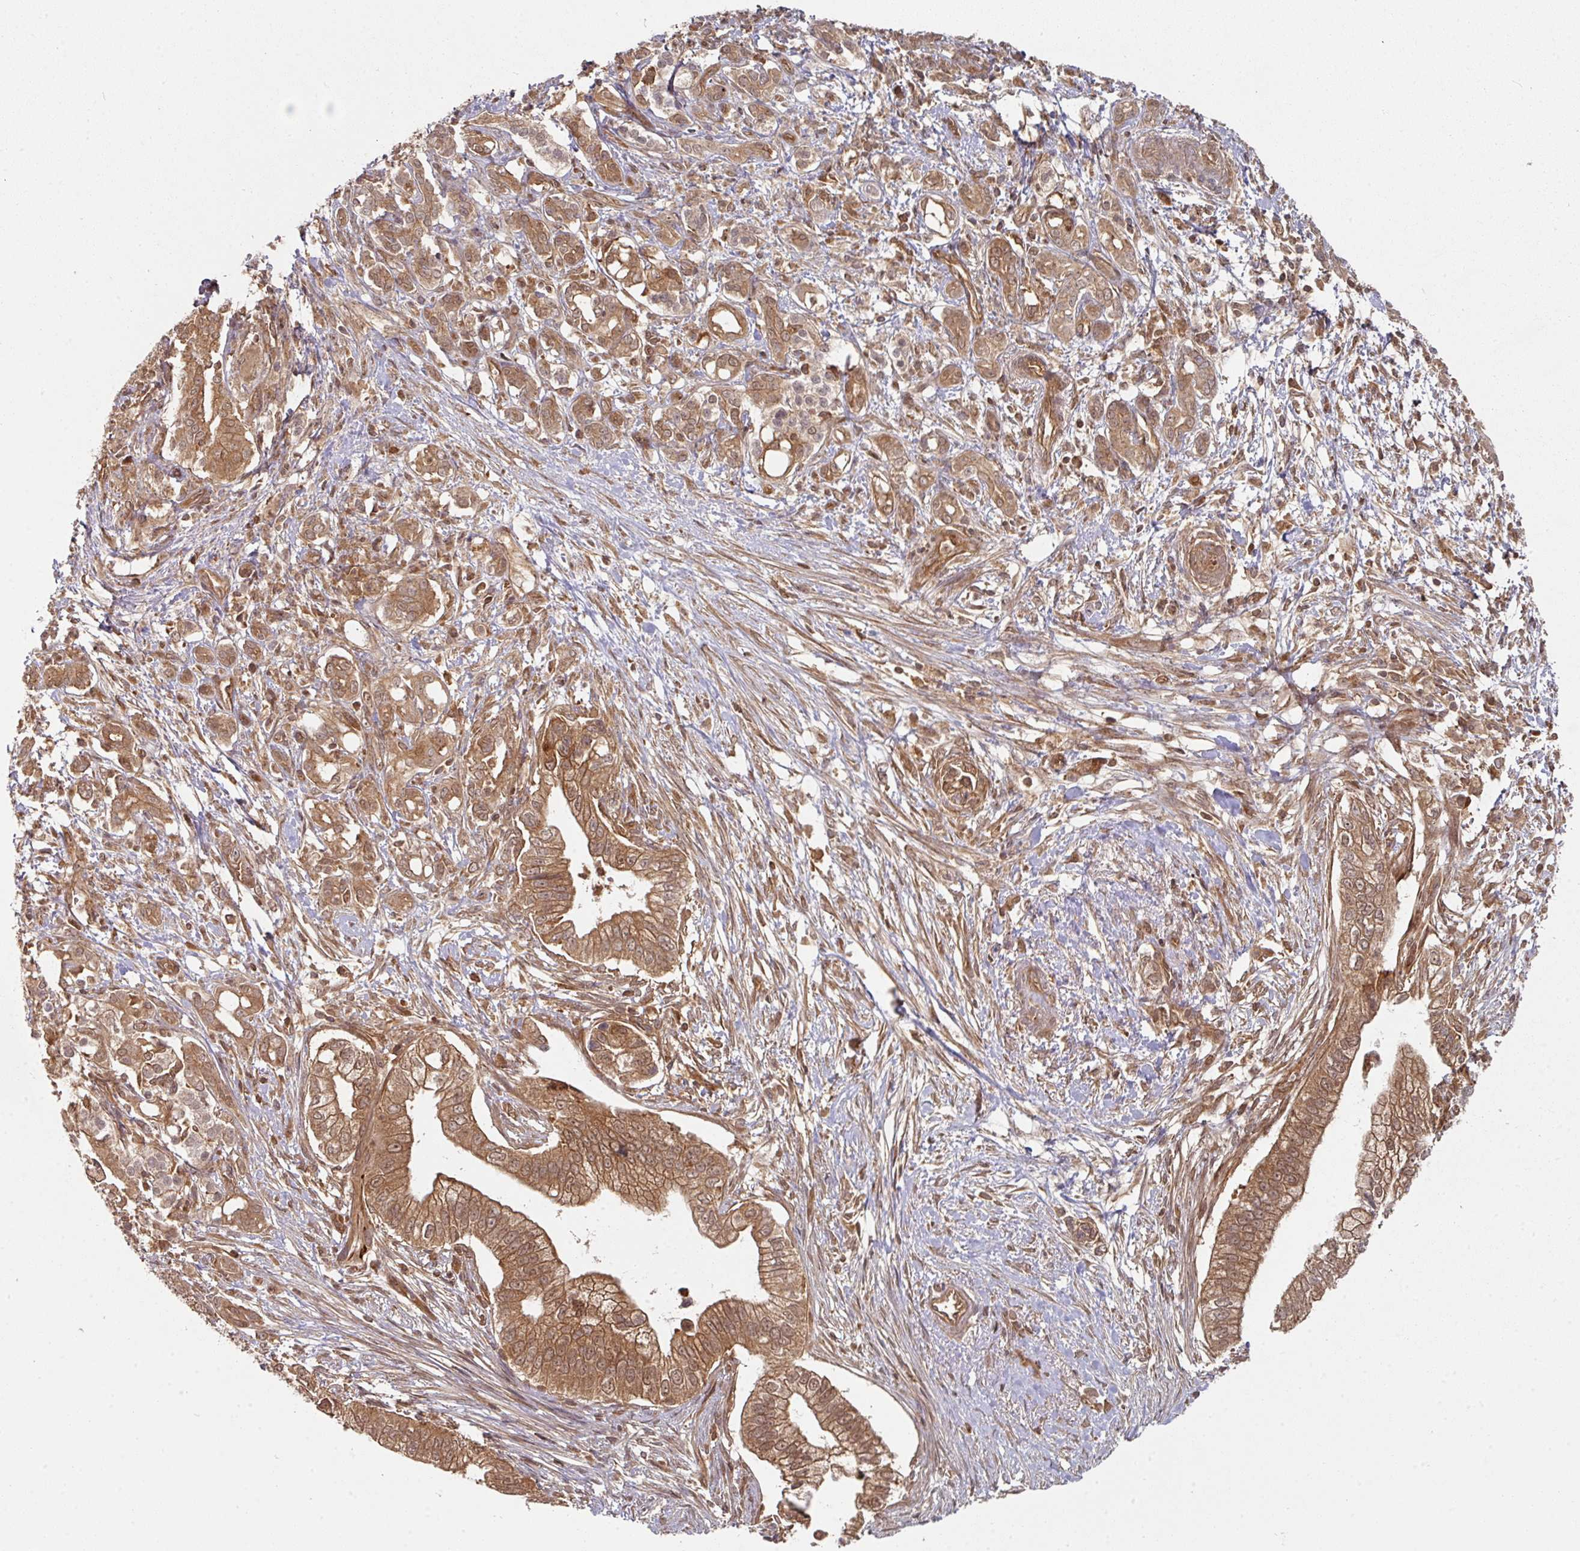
{"staining": {"intensity": "moderate", "quantity": ">75%", "location": "cytoplasmic/membranous"}, "tissue": "pancreatic cancer", "cell_type": "Tumor cells", "image_type": "cancer", "snomed": [{"axis": "morphology", "description": "Adenocarcinoma, NOS"}, {"axis": "topography", "description": "Pancreas"}], "caption": "Immunohistochemical staining of pancreatic adenocarcinoma reveals medium levels of moderate cytoplasmic/membranous protein positivity in about >75% of tumor cells.", "gene": "EIF4EBP2", "patient": {"sex": "male", "age": 70}}